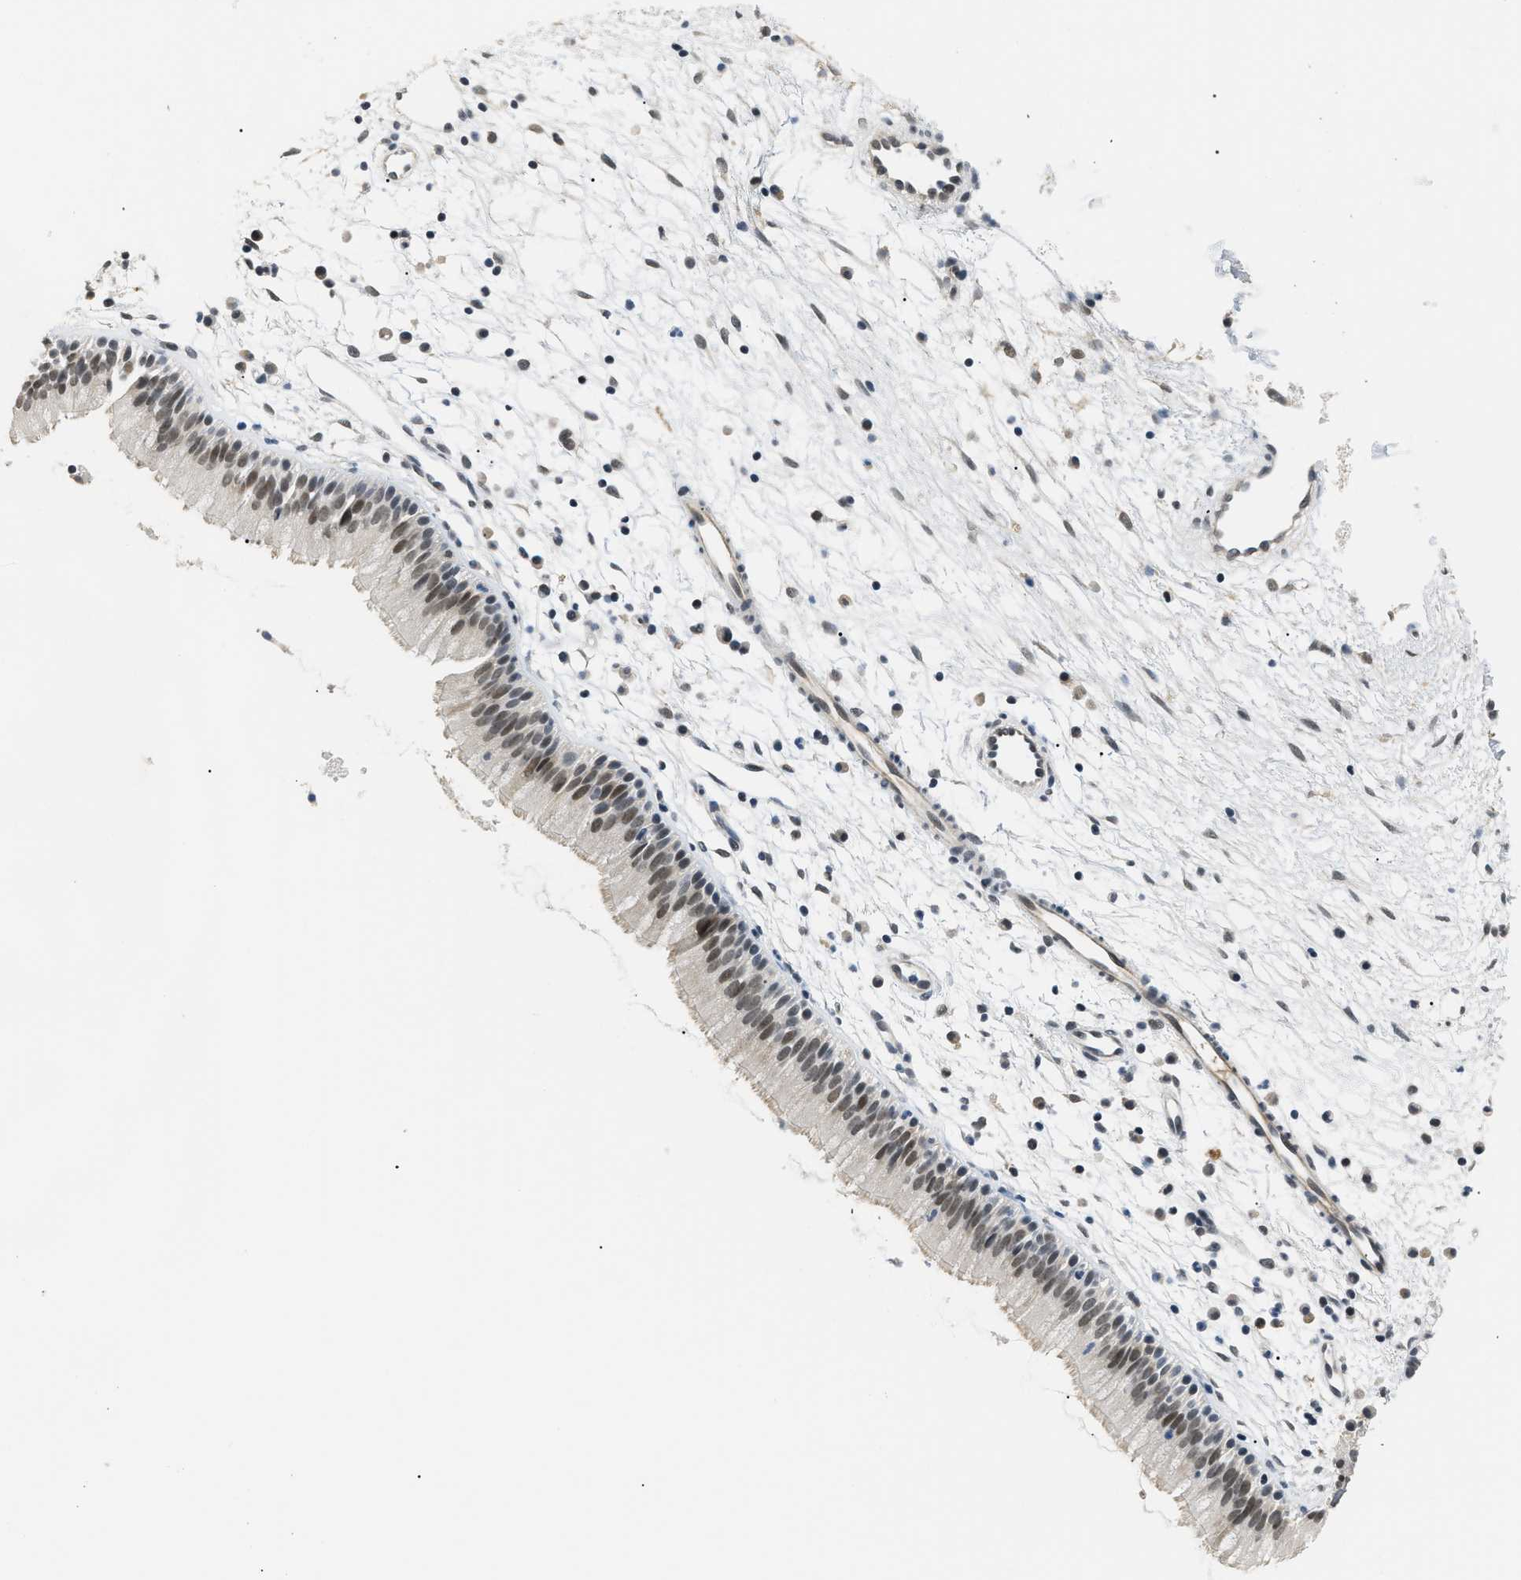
{"staining": {"intensity": "moderate", "quantity": ">75%", "location": "nuclear"}, "tissue": "nasopharynx", "cell_type": "Respiratory epithelial cells", "image_type": "normal", "snomed": [{"axis": "morphology", "description": "Normal tissue, NOS"}, {"axis": "topography", "description": "Nasopharynx"}], "caption": "Respiratory epithelial cells reveal medium levels of moderate nuclear positivity in about >75% of cells in normal nasopharynx. Using DAB (3,3'-diaminobenzidine) (brown) and hematoxylin (blue) stains, captured at high magnification using brightfield microscopy.", "gene": "MZF1", "patient": {"sex": "male", "age": 21}}